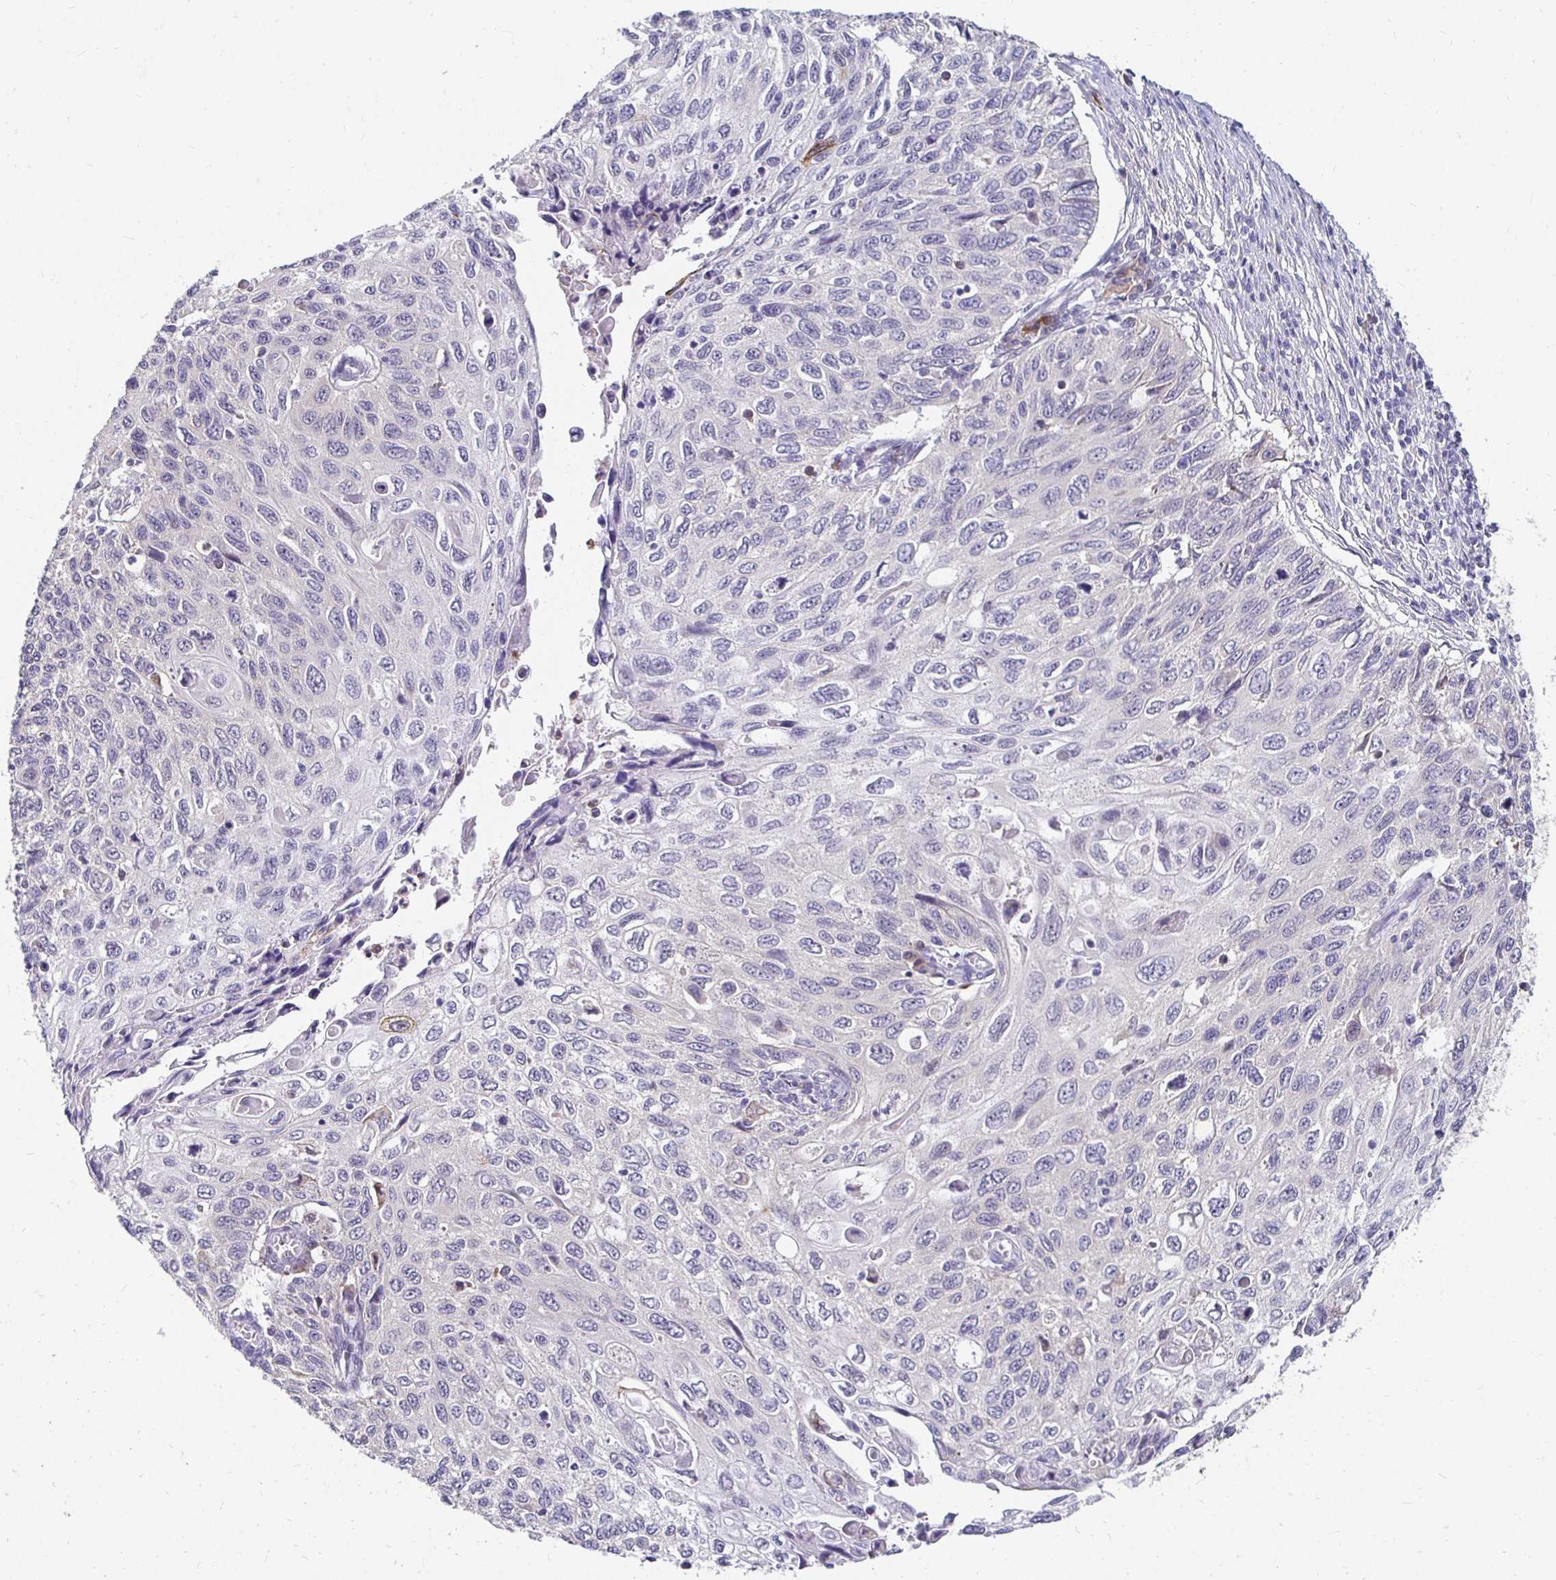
{"staining": {"intensity": "negative", "quantity": "none", "location": "none"}, "tissue": "cervical cancer", "cell_type": "Tumor cells", "image_type": "cancer", "snomed": [{"axis": "morphology", "description": "Squamous cell carcinoma, NOS"}, {"axis": "topography", "description": "Cervix"}], "caption": "DAB immunohistochemical staining of cervical cancer displays no significant positivity in tumor cells.", "gene": "PADI2", "patient": {"sex": "female", "age": 70}}